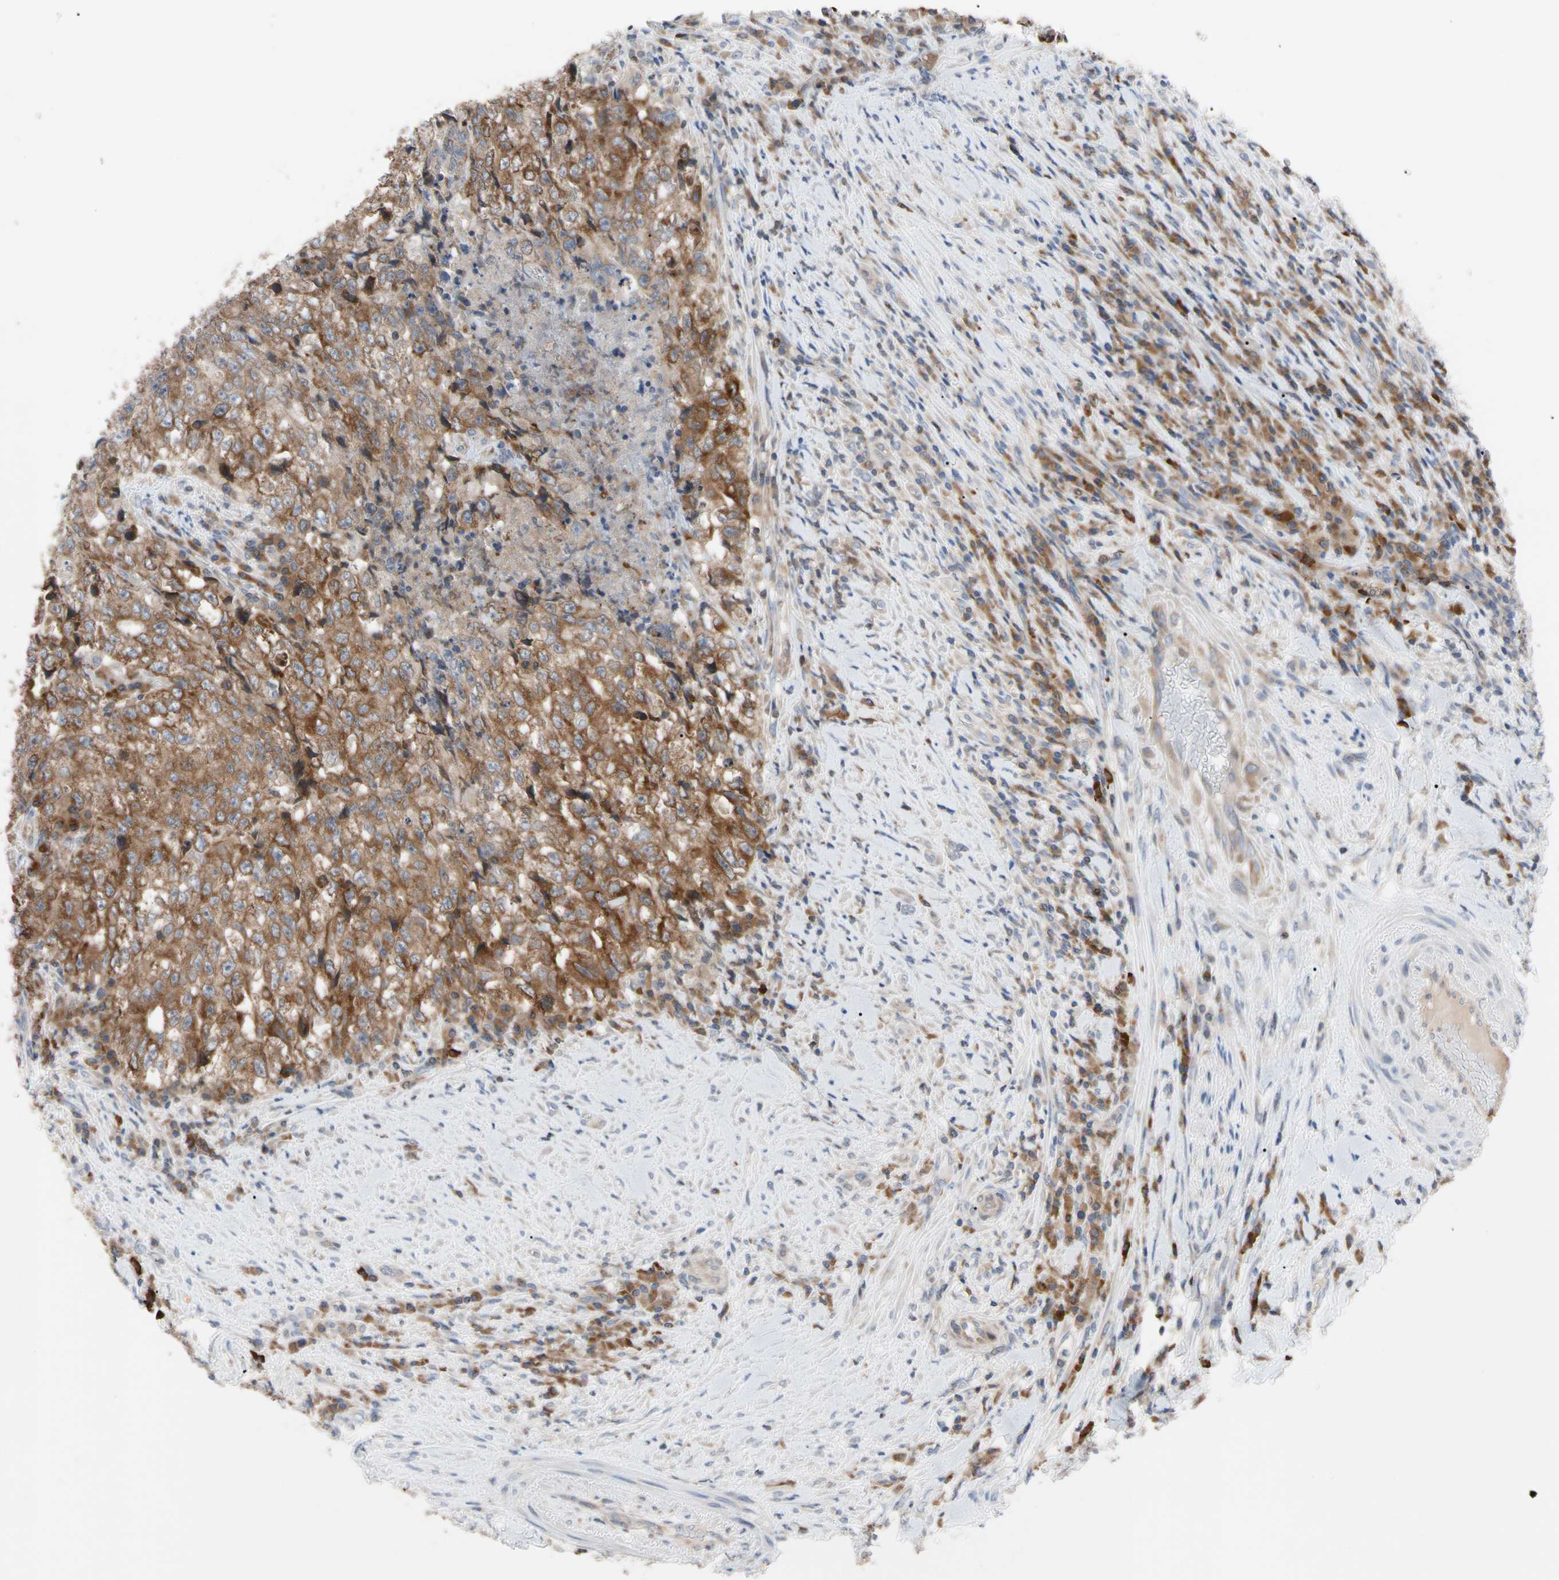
{"staining": {"intensity": "strong", "quantity": ">75%", "location": "cytoplasmic/membranous"}, "tissue": "testis cancer", "cell_type": "Tumor cells", "image_type": "cancer", "snomed": [{"axis": "morphology", "description": "Necrosis, NOS"}, {"axis": "morphology", "description": "Carcinoma, Embryonal, NOS"}, {"axis": "topography", "description": "Testis"}], "caption": "Tumor cells reveal strong cytoplasmic/membranous staining in about >75% of cells in embryonal carcinoma (testis).", "gene": "MCL1", "patient": {"sex": "male", "age": 19}}